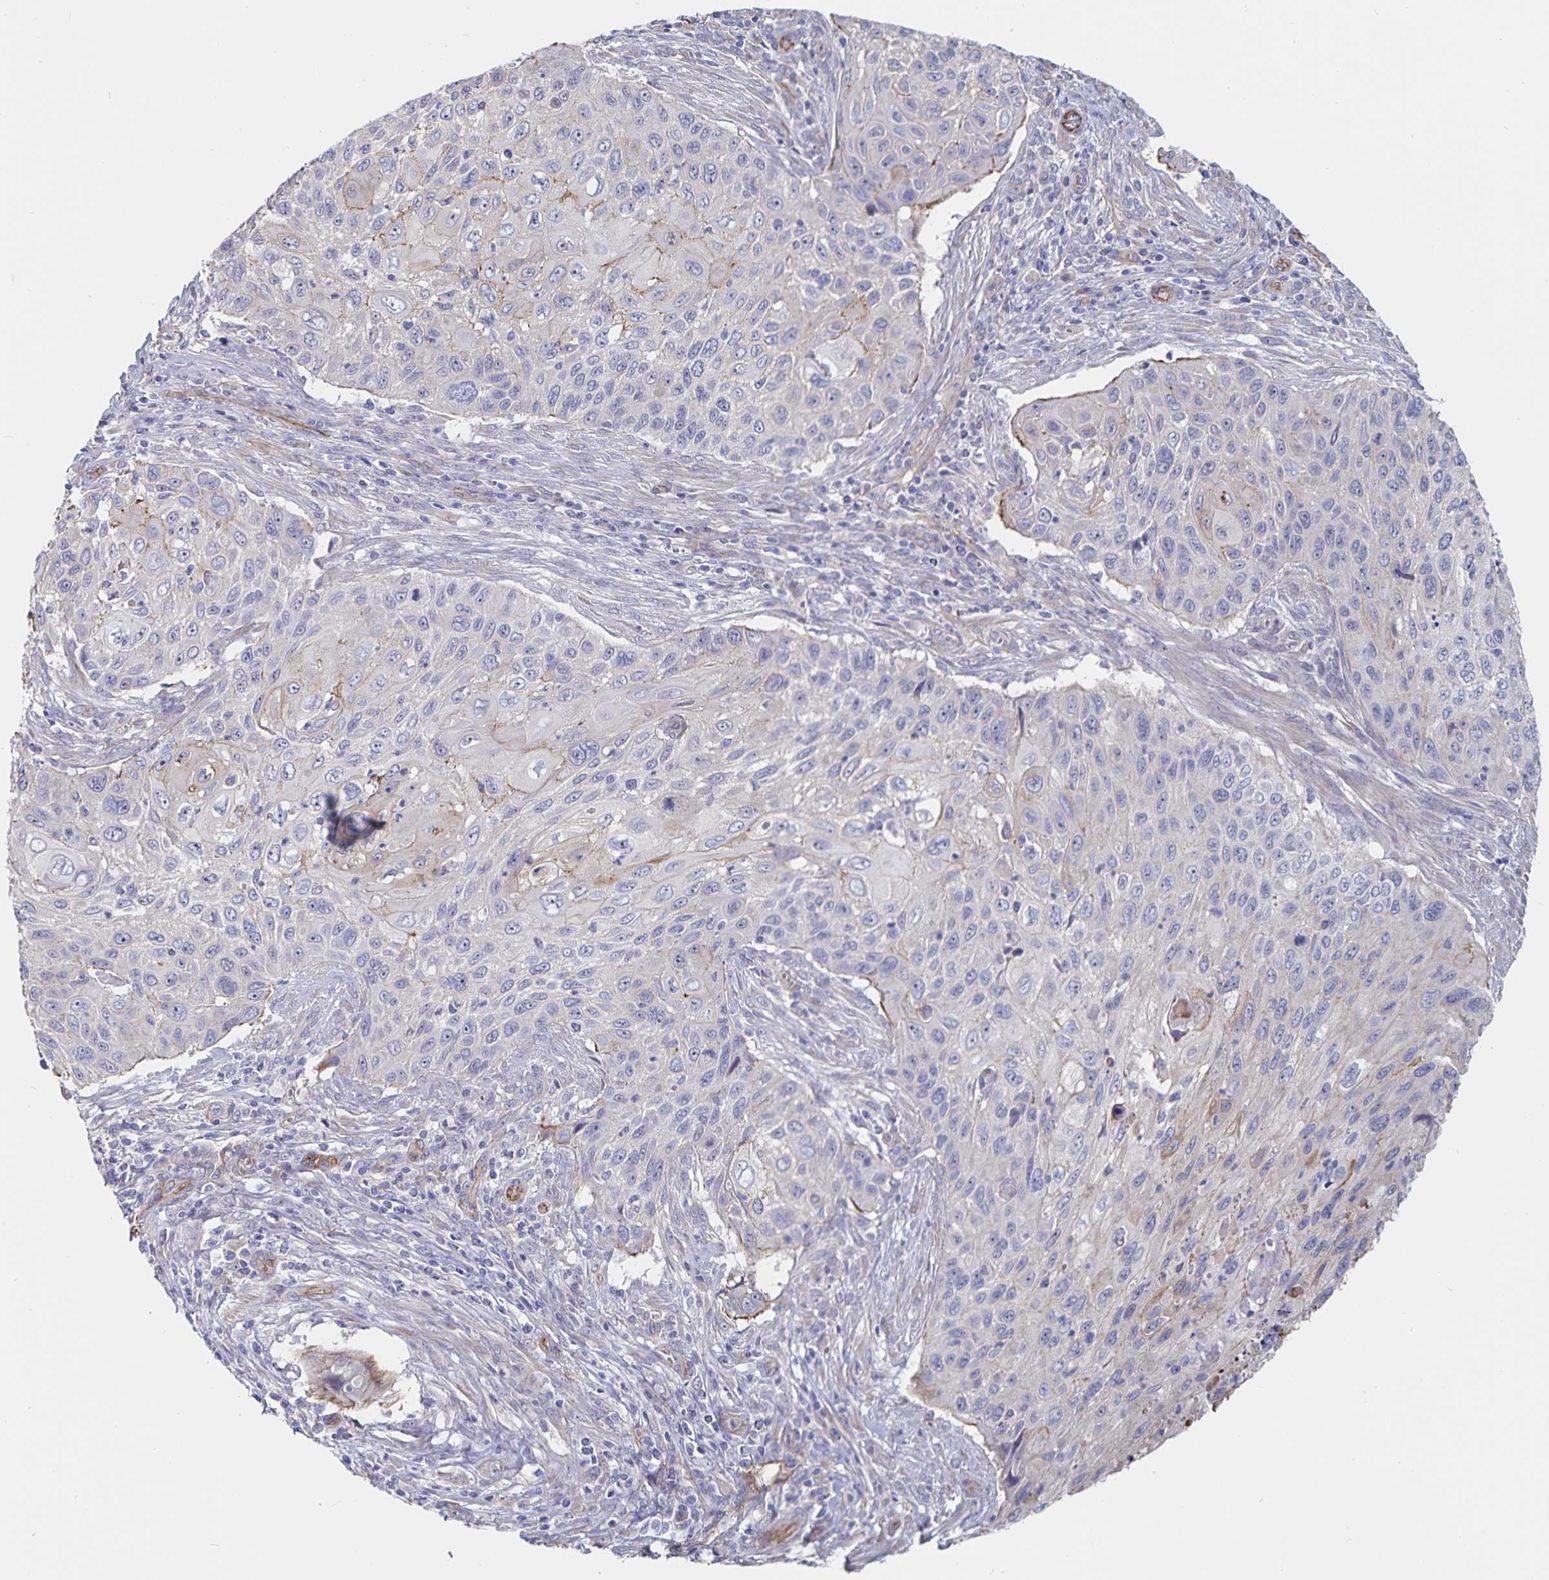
{"staining": {"intensity": "moderate", "quantity": "<25%", "location": "cytoplasmic/membranous"}, "tissue": "cervical cancer", "cell_type": "Tumor cells", "image_type": "cancer", "snomed": [{"axis": "morphology", "description": "Squamous cell carcinoma, NOS"}, {"axis": "topography", "description": "Cervix"}], "caption": "Immunohistochemical staining of cervical squamous cell carcinoma shows low levels of moderate cytoplasmic/membranous protein staining in approximately <25% of tumor cells.", "gene": "SSTR1", "patient": {"sex": "female", "age": 70}}